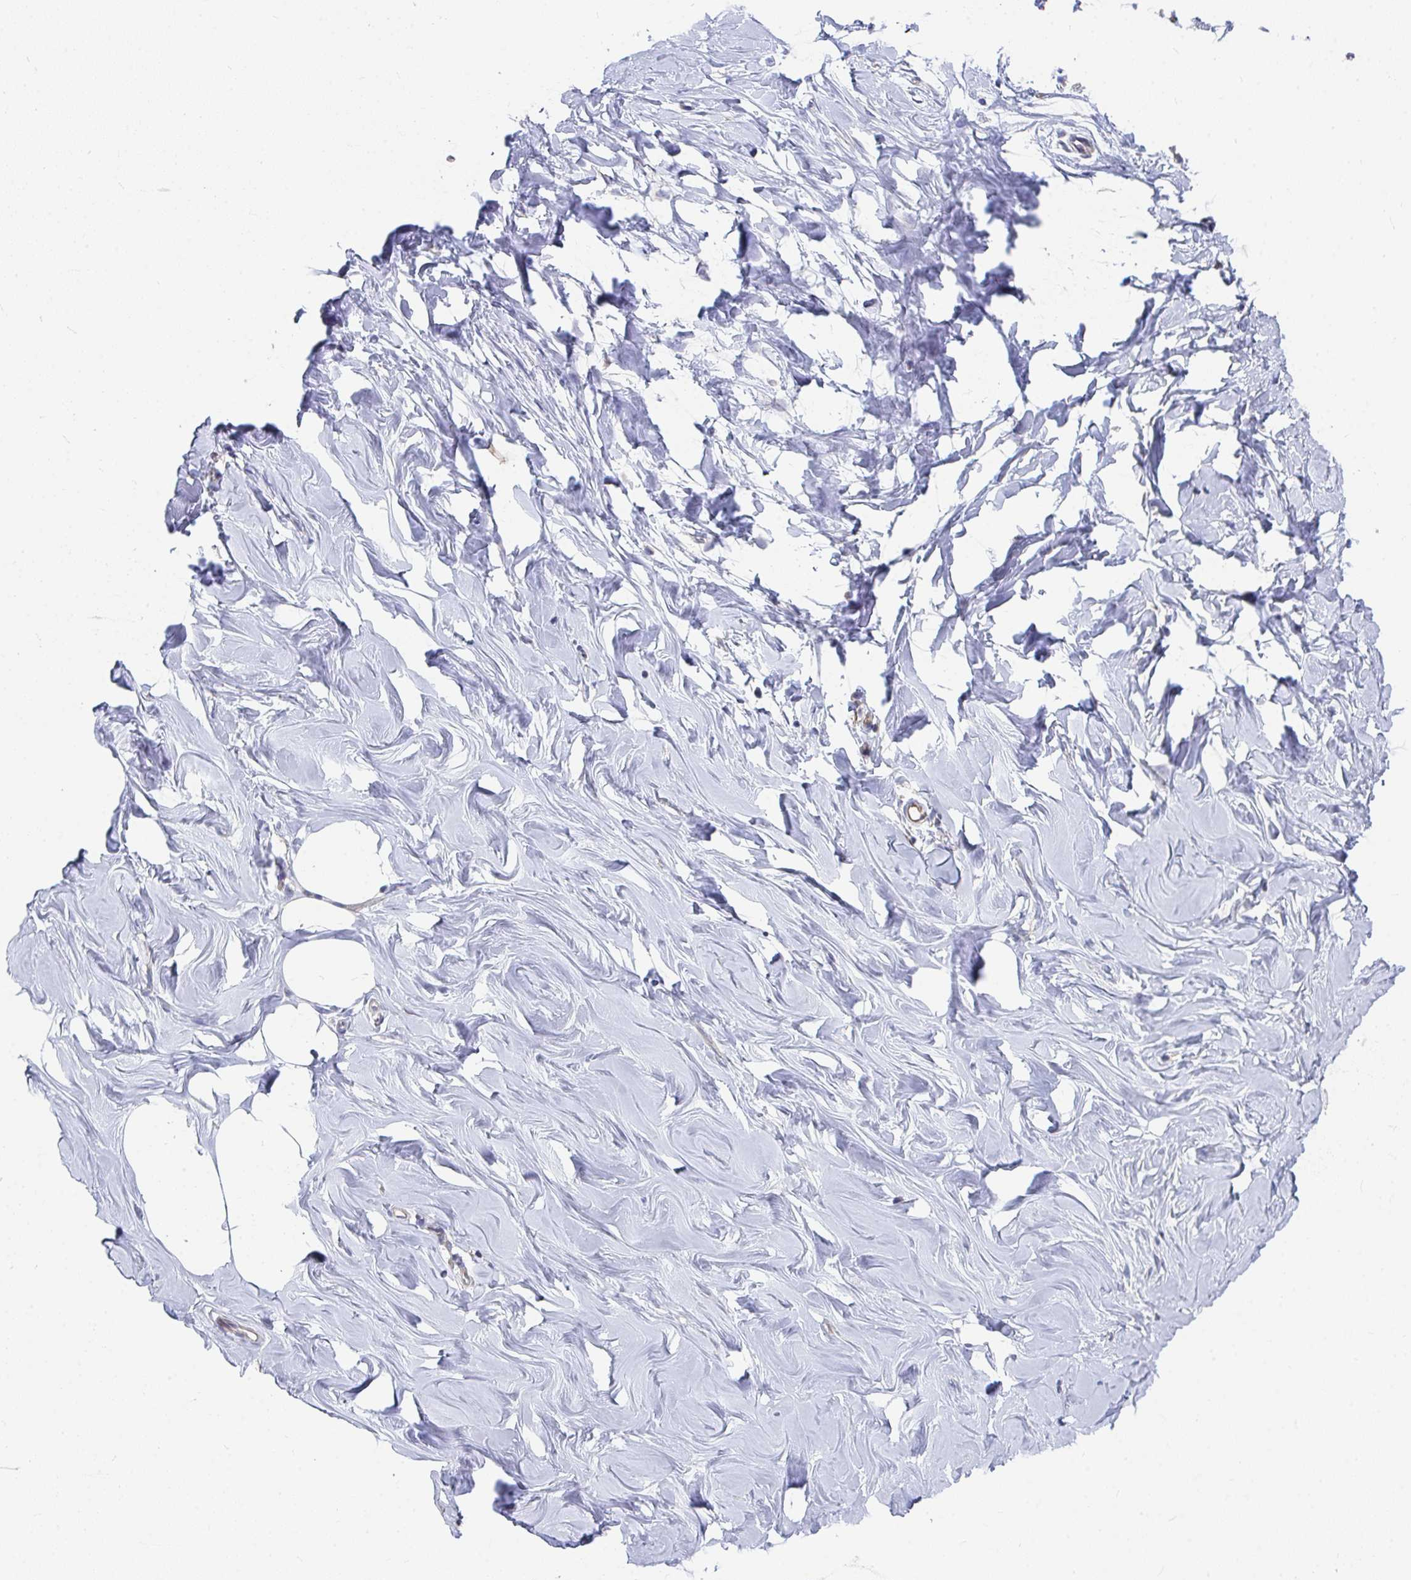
{"staining": {"intensity": "negative", "quantity": "none", "location": "none"}, "tissue": "breast", "cell_type": "Adipocytes", "image_type": "normal", "snomed": [{"axis": "morphology", "description": "Normal tissue, NOS"}, {"axis": "topography", "description": "Breast"}], "caption": "IHC photomicrograph of unremarkable human breast stained for a protein (brown), which demonstrates no expression in adipocytes. Brightfield microscopy of immunohistochemistry stained with DAB (3,3'-diaminobenzidine) (brown) and hematoxylin (blue), captured at high magnification.", "gene": "EIF1AD", "patient": {"sex": "female", "age": 27}}